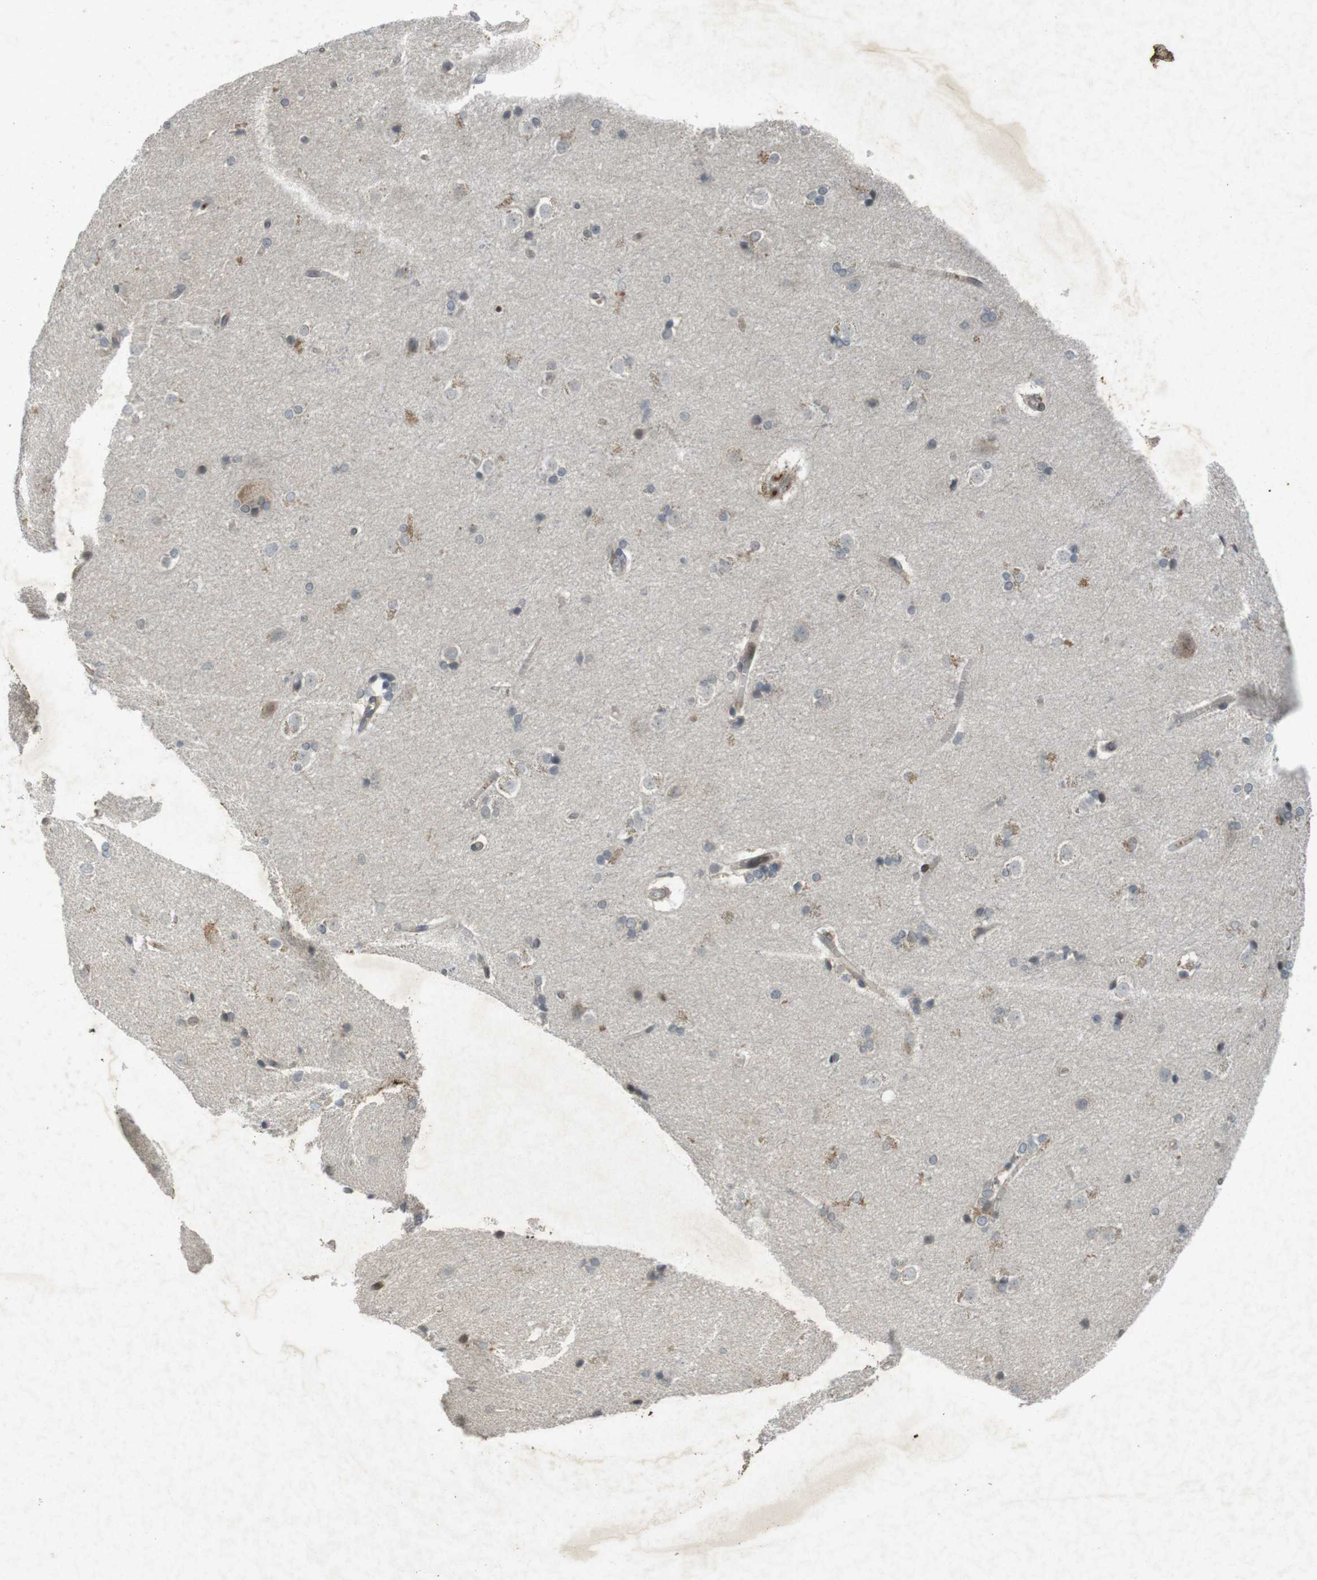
{"staining": {"intensity": "weak", "quantity": "25%-75%", "location": "cytoplasmic/membranous"}, "tissue": "caudate", "cell_type": "Glial cells", "image_type": "normal", "snomed": [{"axis": "morphology", "description": "Normal tissue, NOS"}, {"axis": "topography", "description": "Lateral ventricle wall"}], "caption": "Protein staining by IHC demonstrates weak cytoplasmic/membranous staining in approximately 25%-75% of glial cells in normal caudate. (DAB IHC with brightfield microscopy, high magnification).", "gene": "FLCN", "patient": {"sex": "female", "age": 19}}